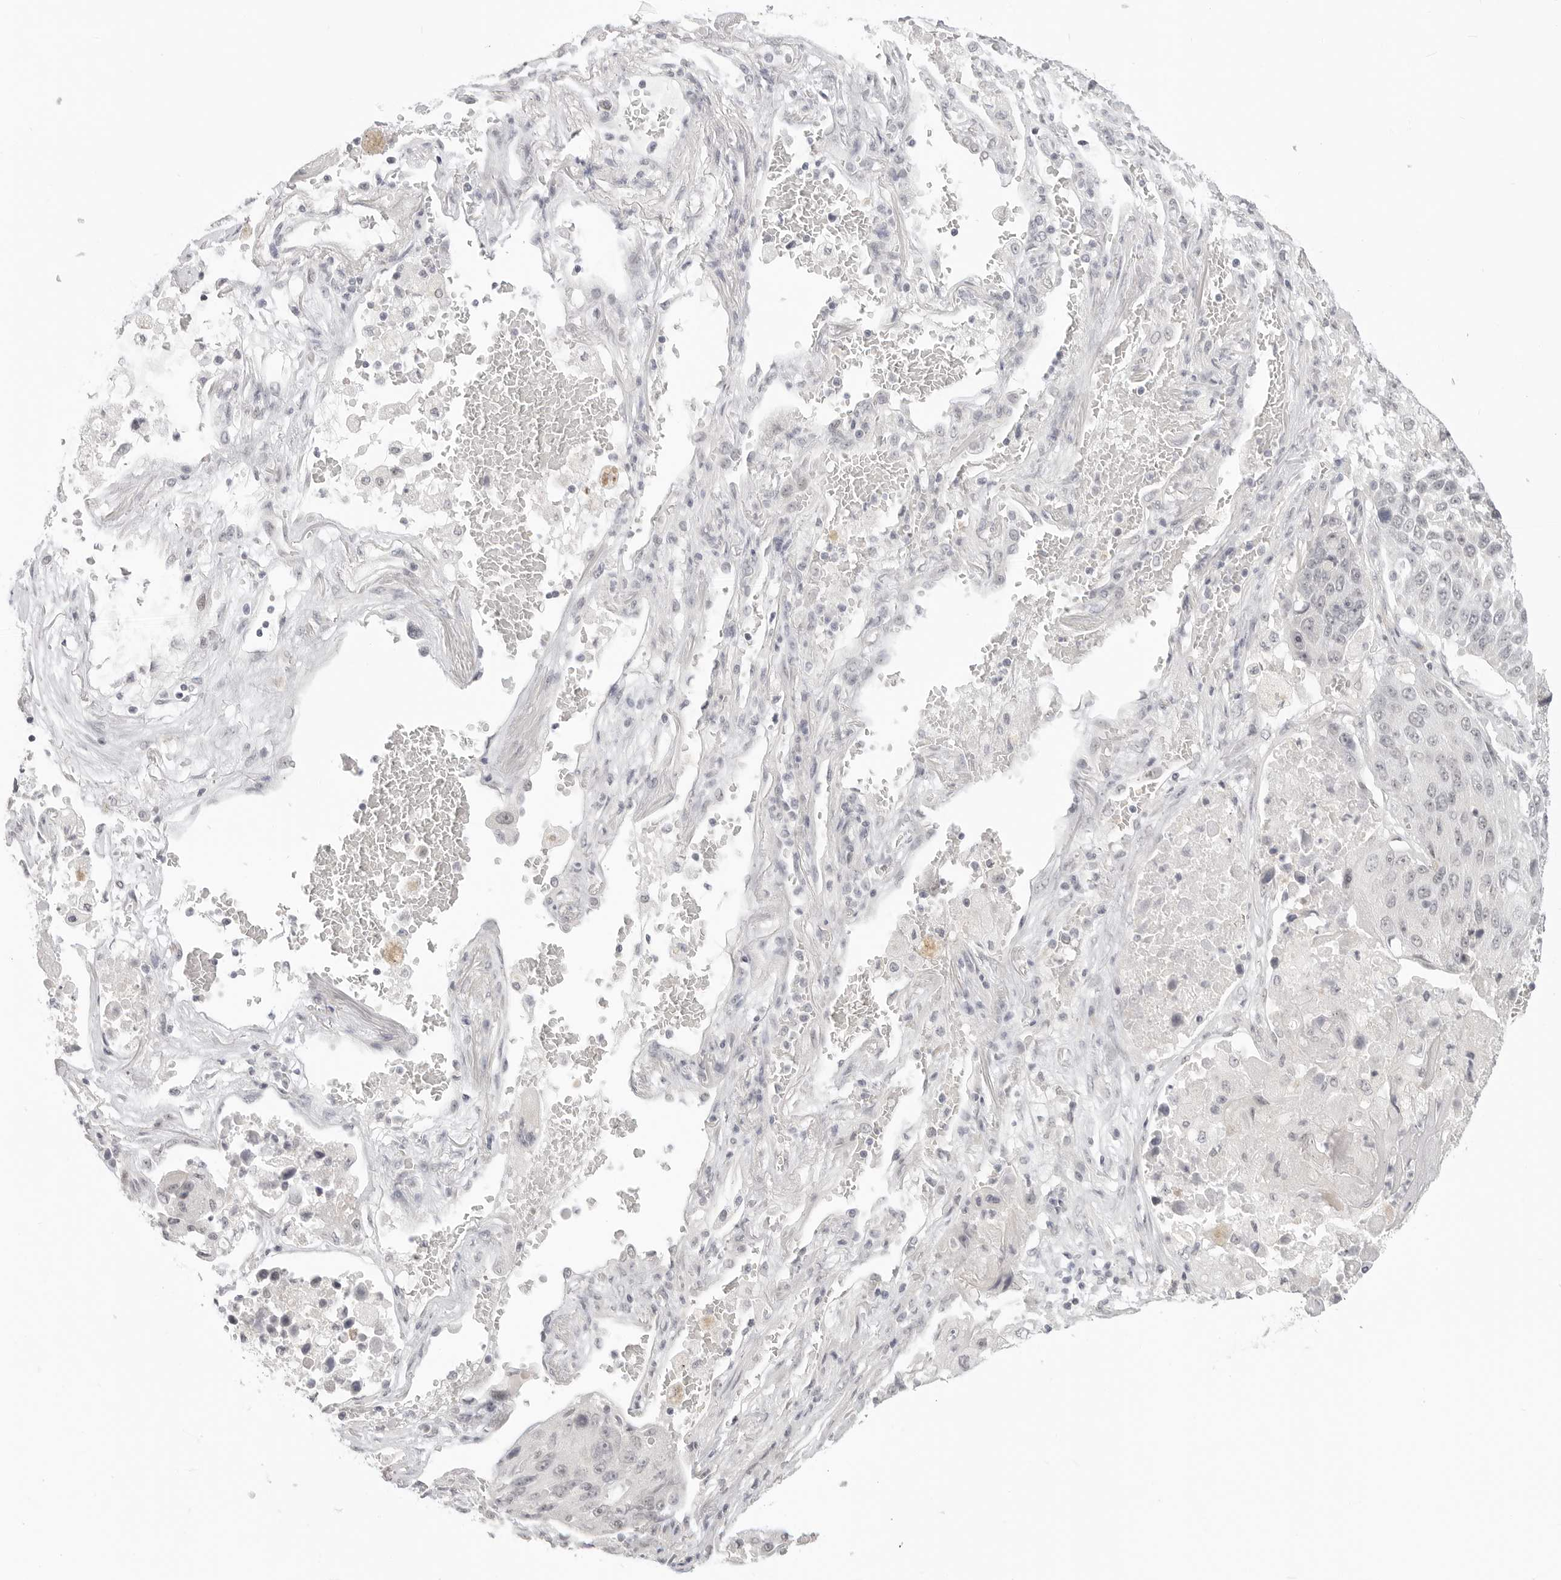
{"staining": {"intensity": "negative", "quantity": "none", "location": "none"}, "tissue": "lung cancer", "cell_type": "Tumor cells", "image_type": "cancer", "snomed": [{"axis": "morphology", "description": "Squamous cell carcinoma, NOS"}, {"axis": "topography", "description": "Lung"}], "caption": "Human lung cancer (squamous cell carcinoma) stained for a protein using immunohistochemistry (IHC) reveals no positivity in tumor cells.", "gene": "KLK11", "patient": {"sex": "male", "age": 61}}